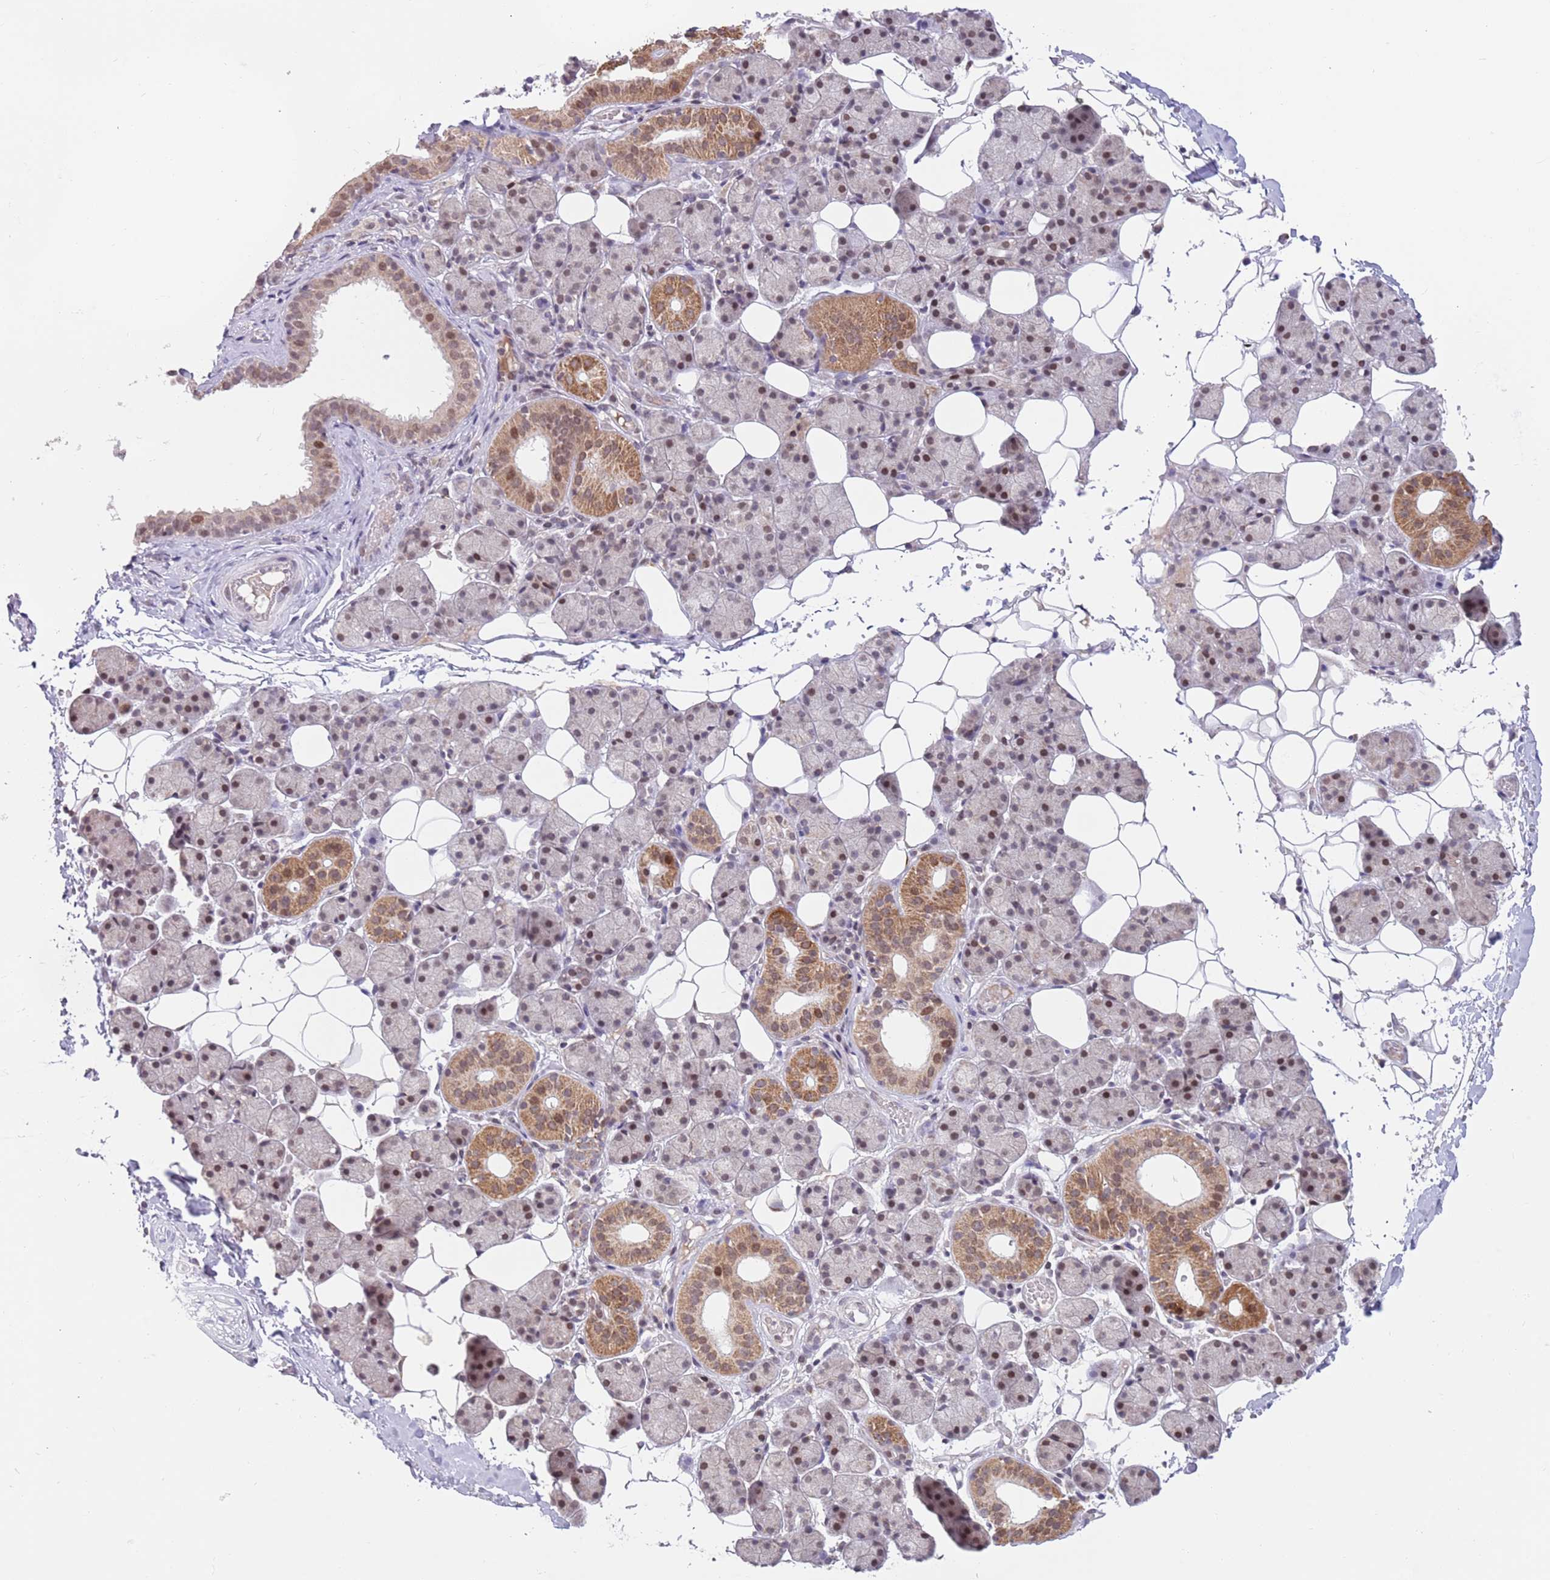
{"staining": {"intensity": "moderate", "quantity": "25%-75%", "location": "cytoplasmic/membranous,nuclear"}, "tissue": "salivary gland", "cell_type": "Glandular cells", "image_type": "normal", "snomed": [{"axis": "morphology", "description": "Normal tissue, NOS"}, {"axis": "topography", "description": "Salivary gland"}], "caption": "Immunohistochemical staining of normal human salivary gland reveals medium levels of moderate cytoplasmic/membranous,nuclear positivity in approximately 25%-75% of glandular cells. The staining is performed using DAB (3,3'-diaminobenzidine) brown chromogen to label protein expression. The nuclei are counter-stained blue using hematoxylin.", "gene": "TIMM13", "patient": {"sex": "female", "age": 33}}